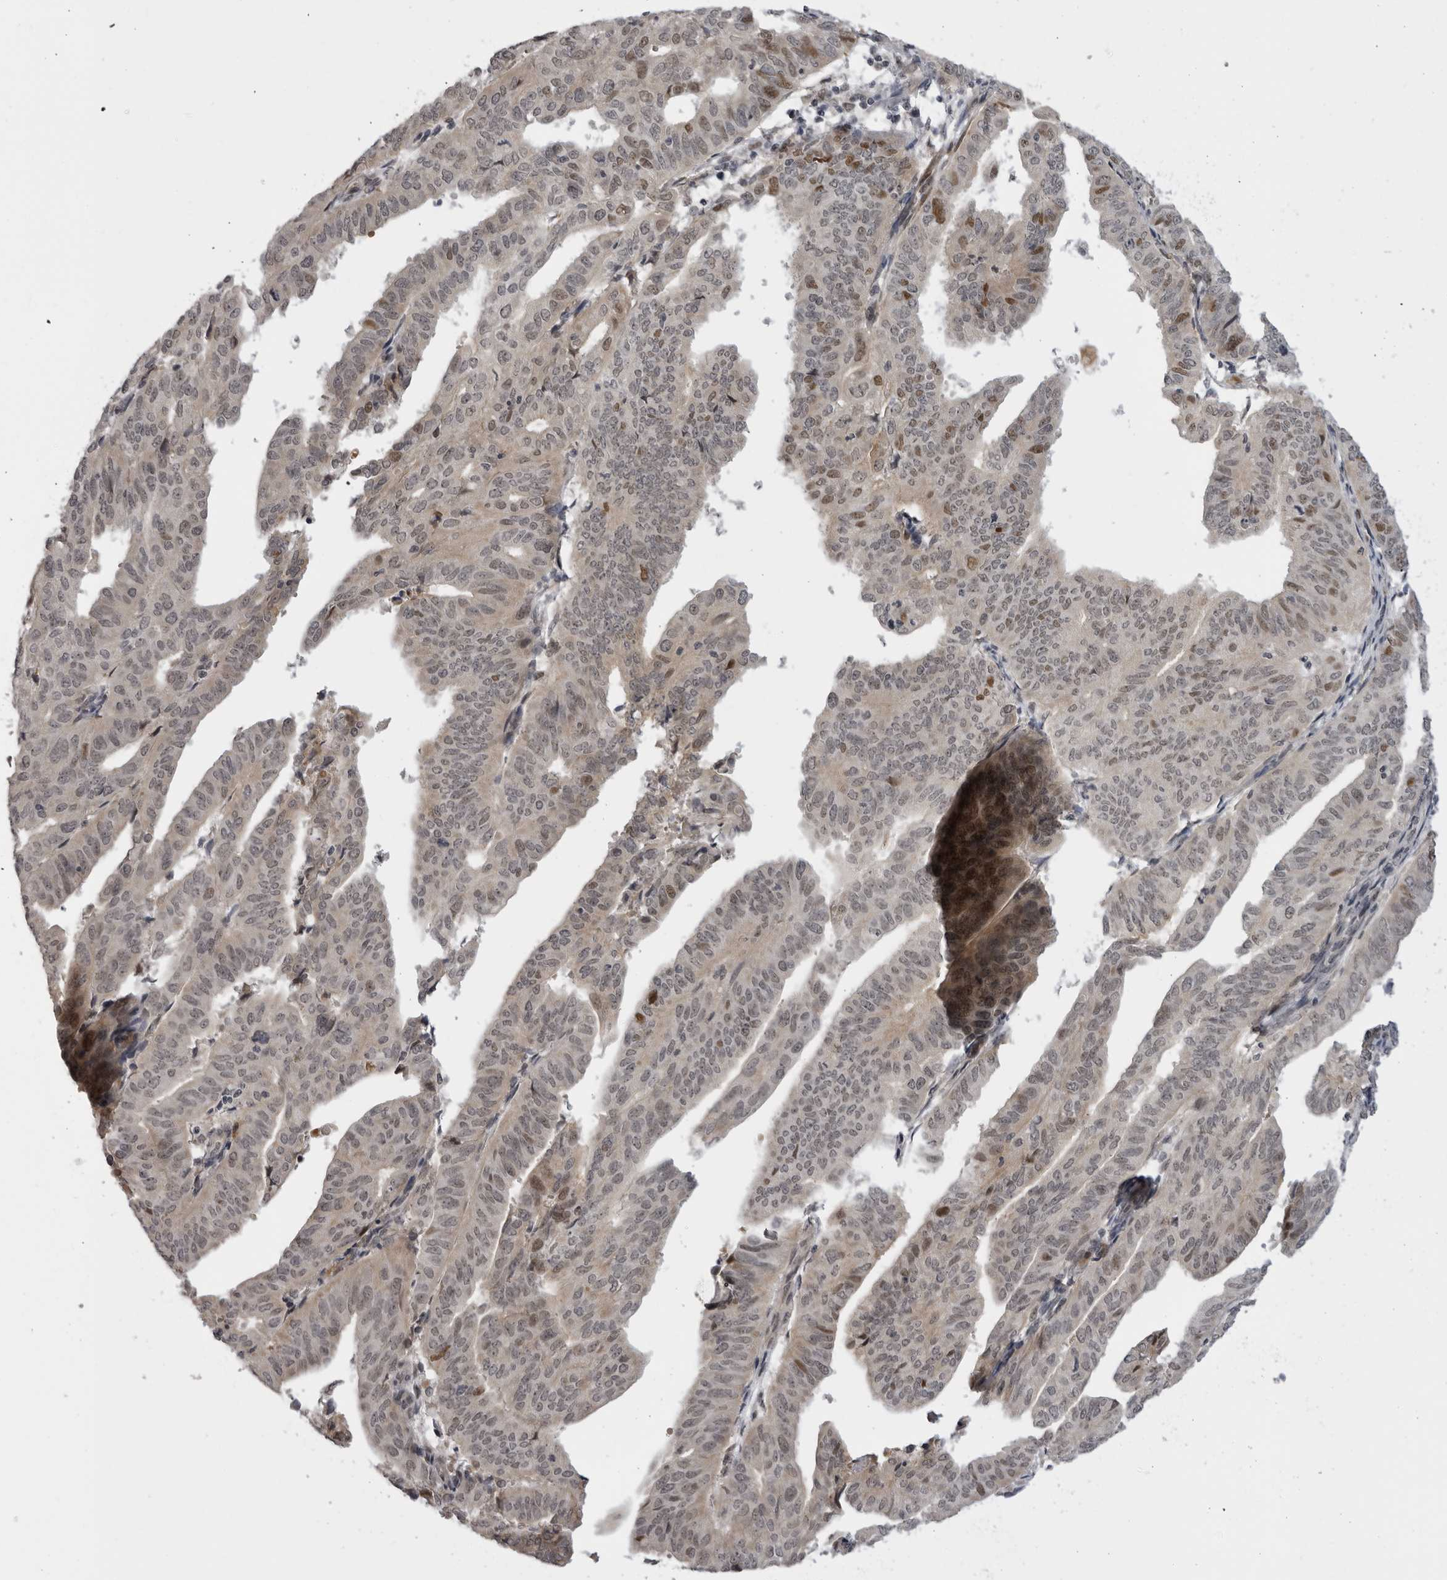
{"staining": {"intensity": "moderate", "quantity": "25%-75%", "location": "cytoplasmic/membranous"}, "tissue": "endometrial cancer", "cell_type": "Tumor cells", "image_type": "cancer", "snomed": [{"axis": "morphology", "description": "Adenocarcinoma, NOS"}, {"axis": "topography", "description": "Uterus"}], "caption": "DAB (3,3'-diaminobenzidine) immunohistochemical staining of human endometrial cancer (adenocarcinoma) reveals moderate cytoplasmic/membranous protein expression in approximately 25%-75% of tumor cells. Immunohistochemistry (ihc) stains the protein of interest in brown and the nuclei are stained blue.", "gene": "ALPK2", "patient": {"sex": "female", "age": 77}}